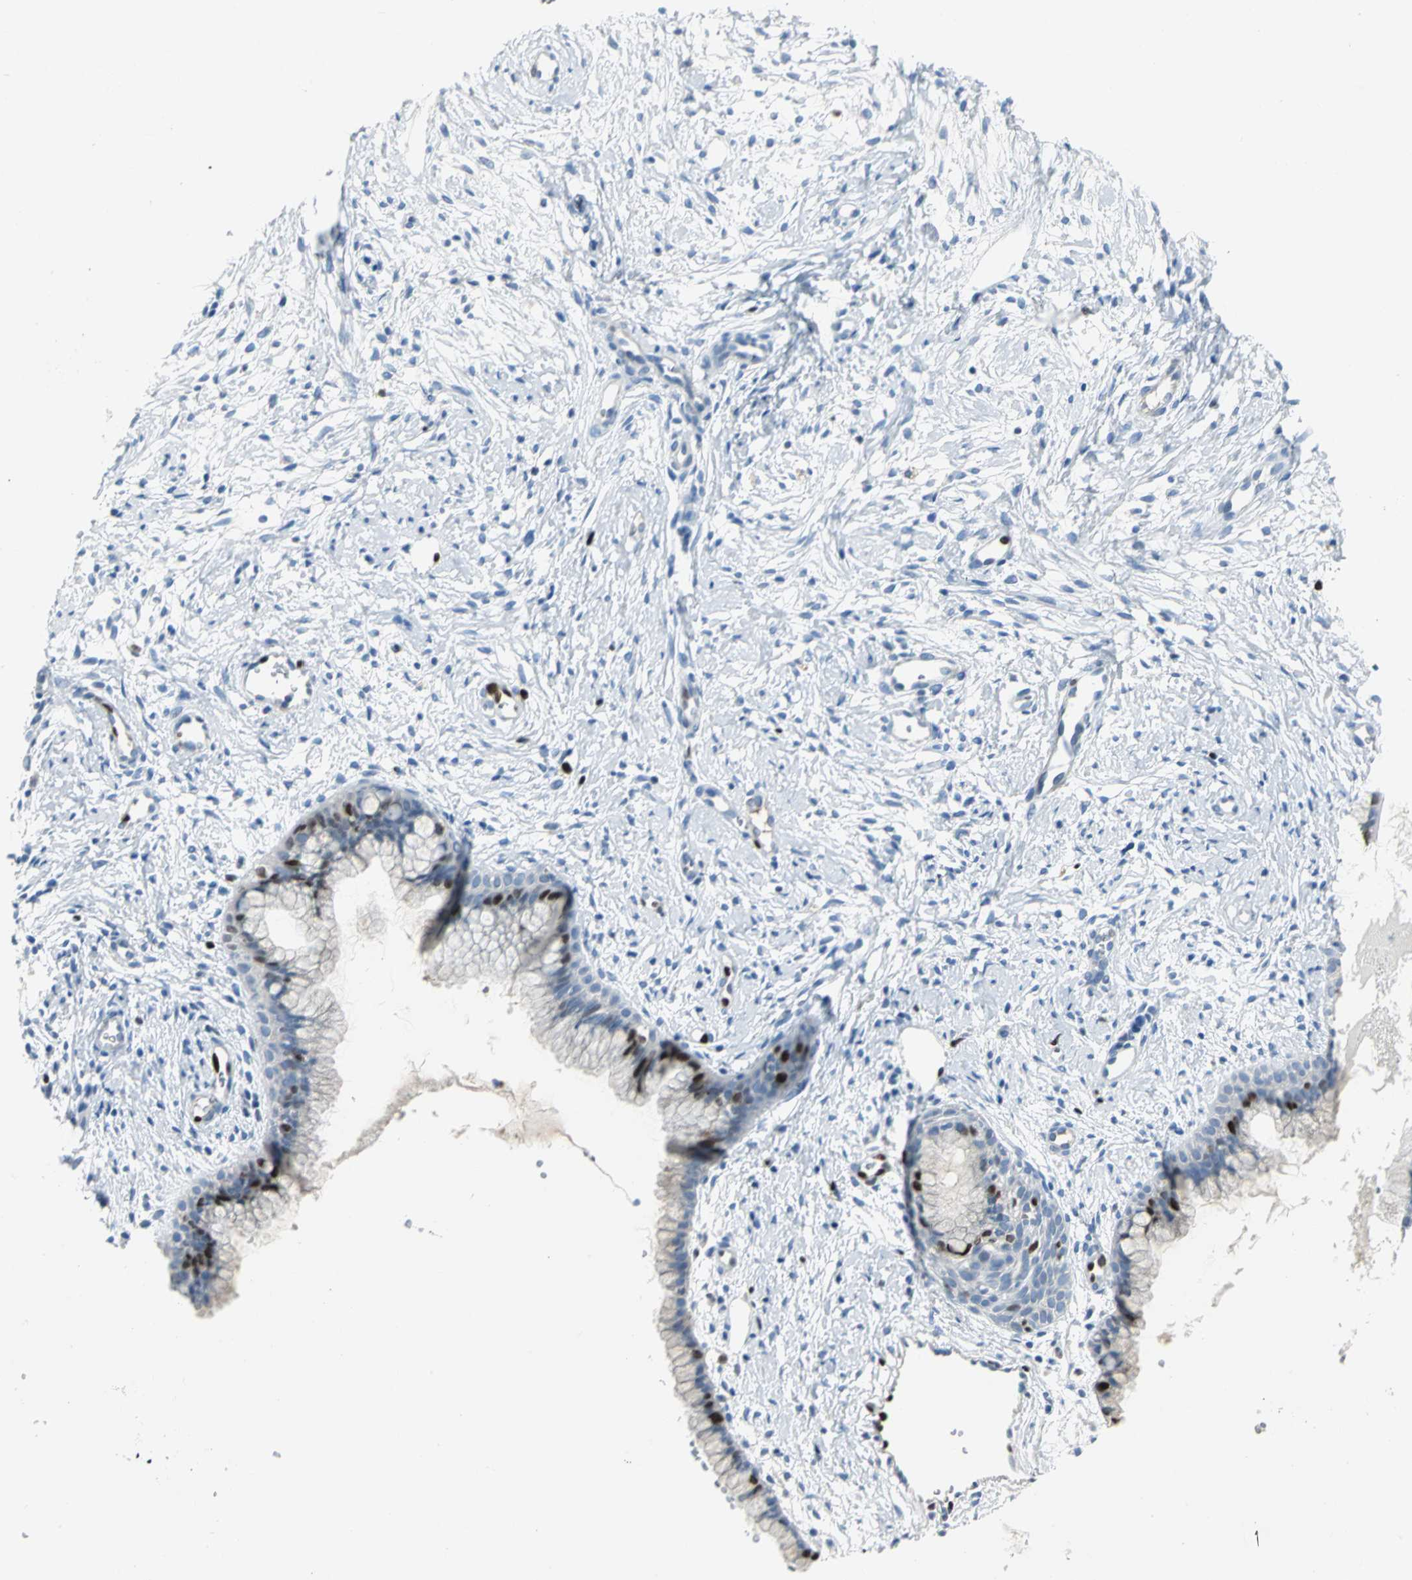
{"staining": {"intensity": "strong", "quantity": "<25%", "location": "cytoplasmic/membranous,nuclear"}, "tissue": "cervix", "cell_type": "Glandular cells", "image_type": "normal", "snomed": [{"axis": "morphology", "description": "Normal tissue, NOS"}, {"axis": "topography", "description": "Cervix"}], "caption": "Strong cytoplasmic/membranous,nuclear staining for a protein is appreciated in approximately <25% of glandular cells of unremarkable cervix using immunohistochemistry.", "gene": "MCM4", "patient": {"sex": "female", "age": 39}}